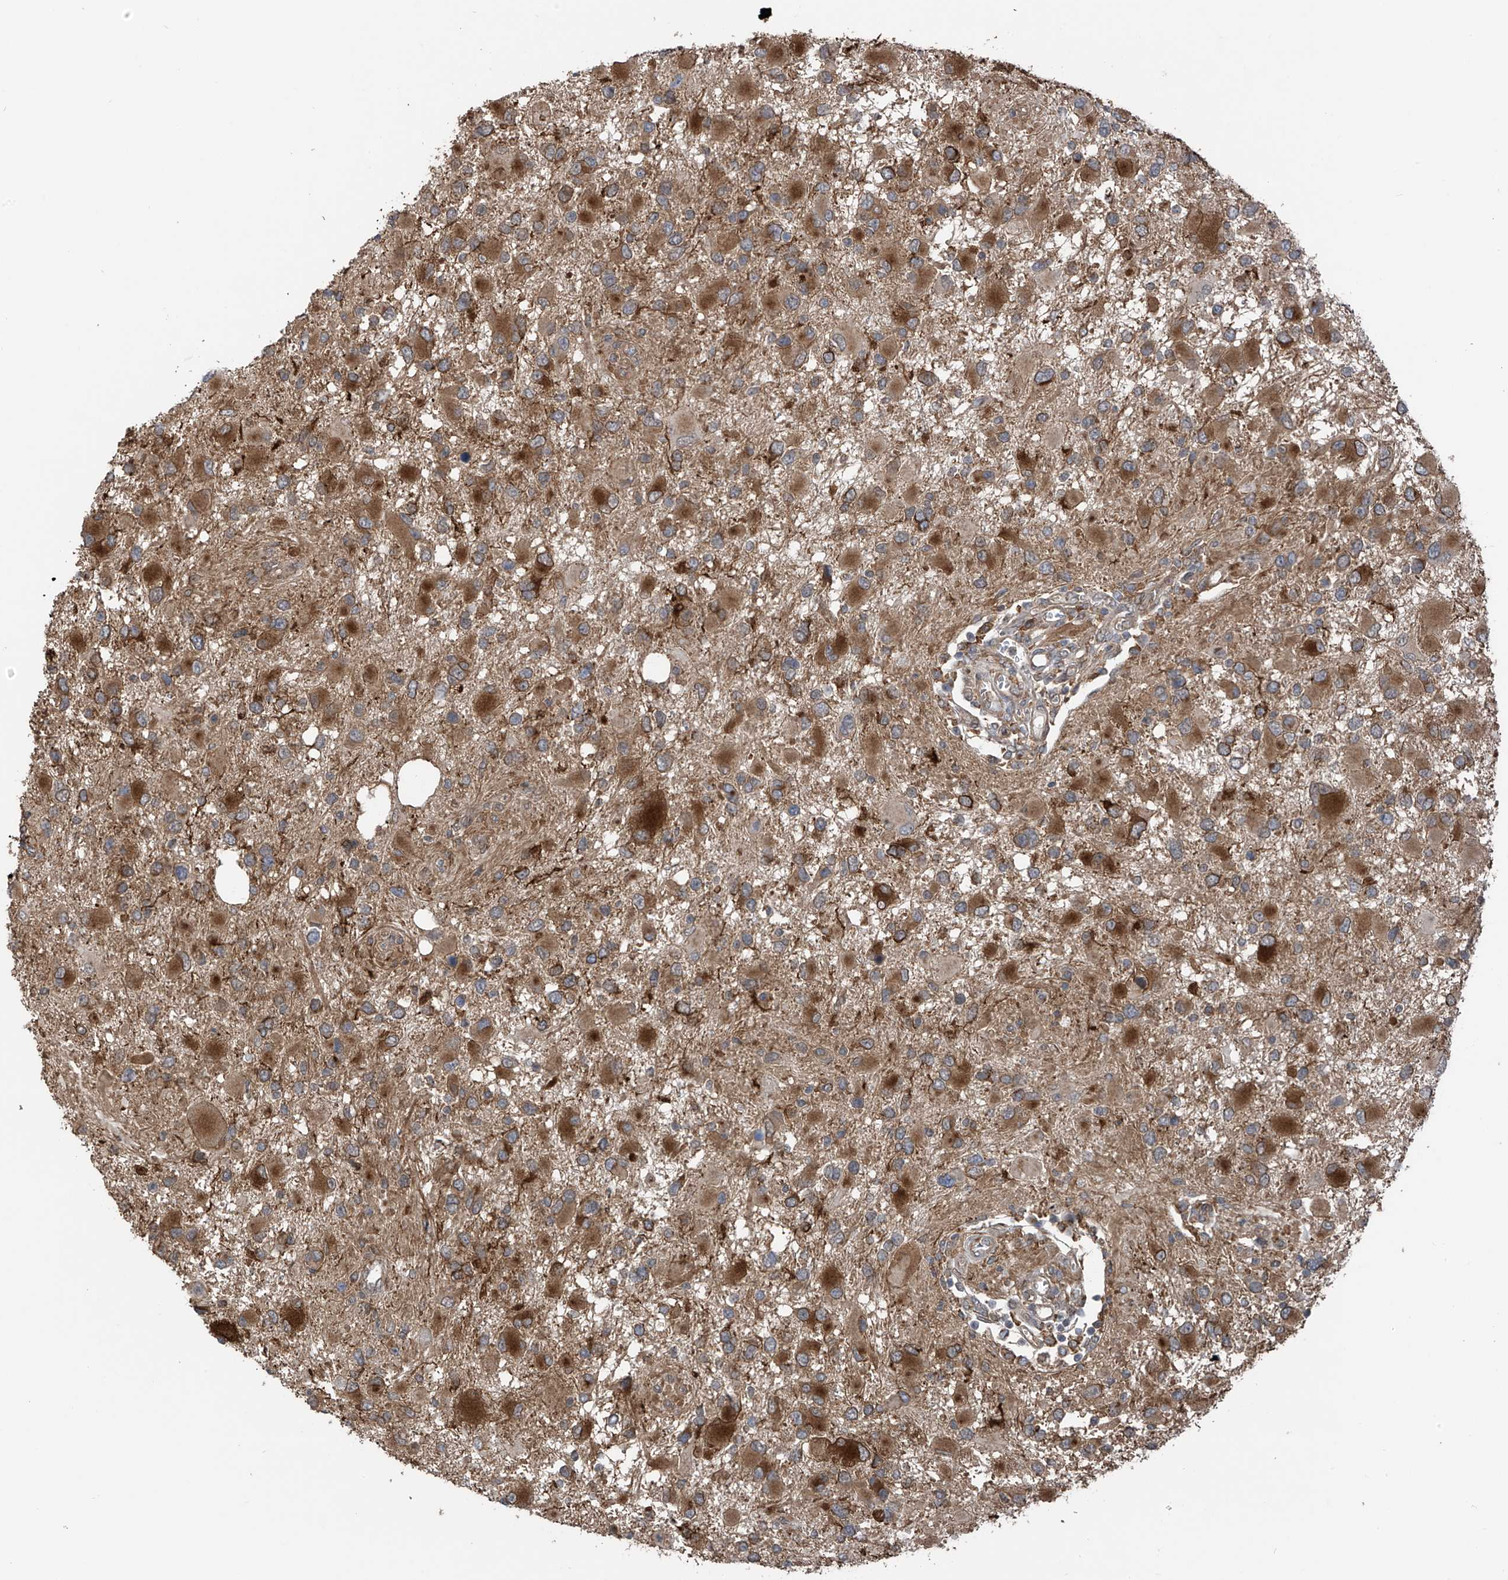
{"staining": {"intensity": "moderate", "quantity": ">75%", "location": "cytoplasmic/membranous"}, "tissue": "glioma", "cell_type": "Tumor cells", "image_type": "cancer", "snomed": [{"axis": "morphology", "description": "Glioma, malignant, High grade"}, {"axis": "topography", "description": "Brain"}], "caption": "The immunohistochemical stain highlights moderate cytoplasmic/membranous staining in tumor cells of malignant high-grade glioma tissue.", "gene": "ZNF189", "patient": {"sex": "male", "age": 53}}